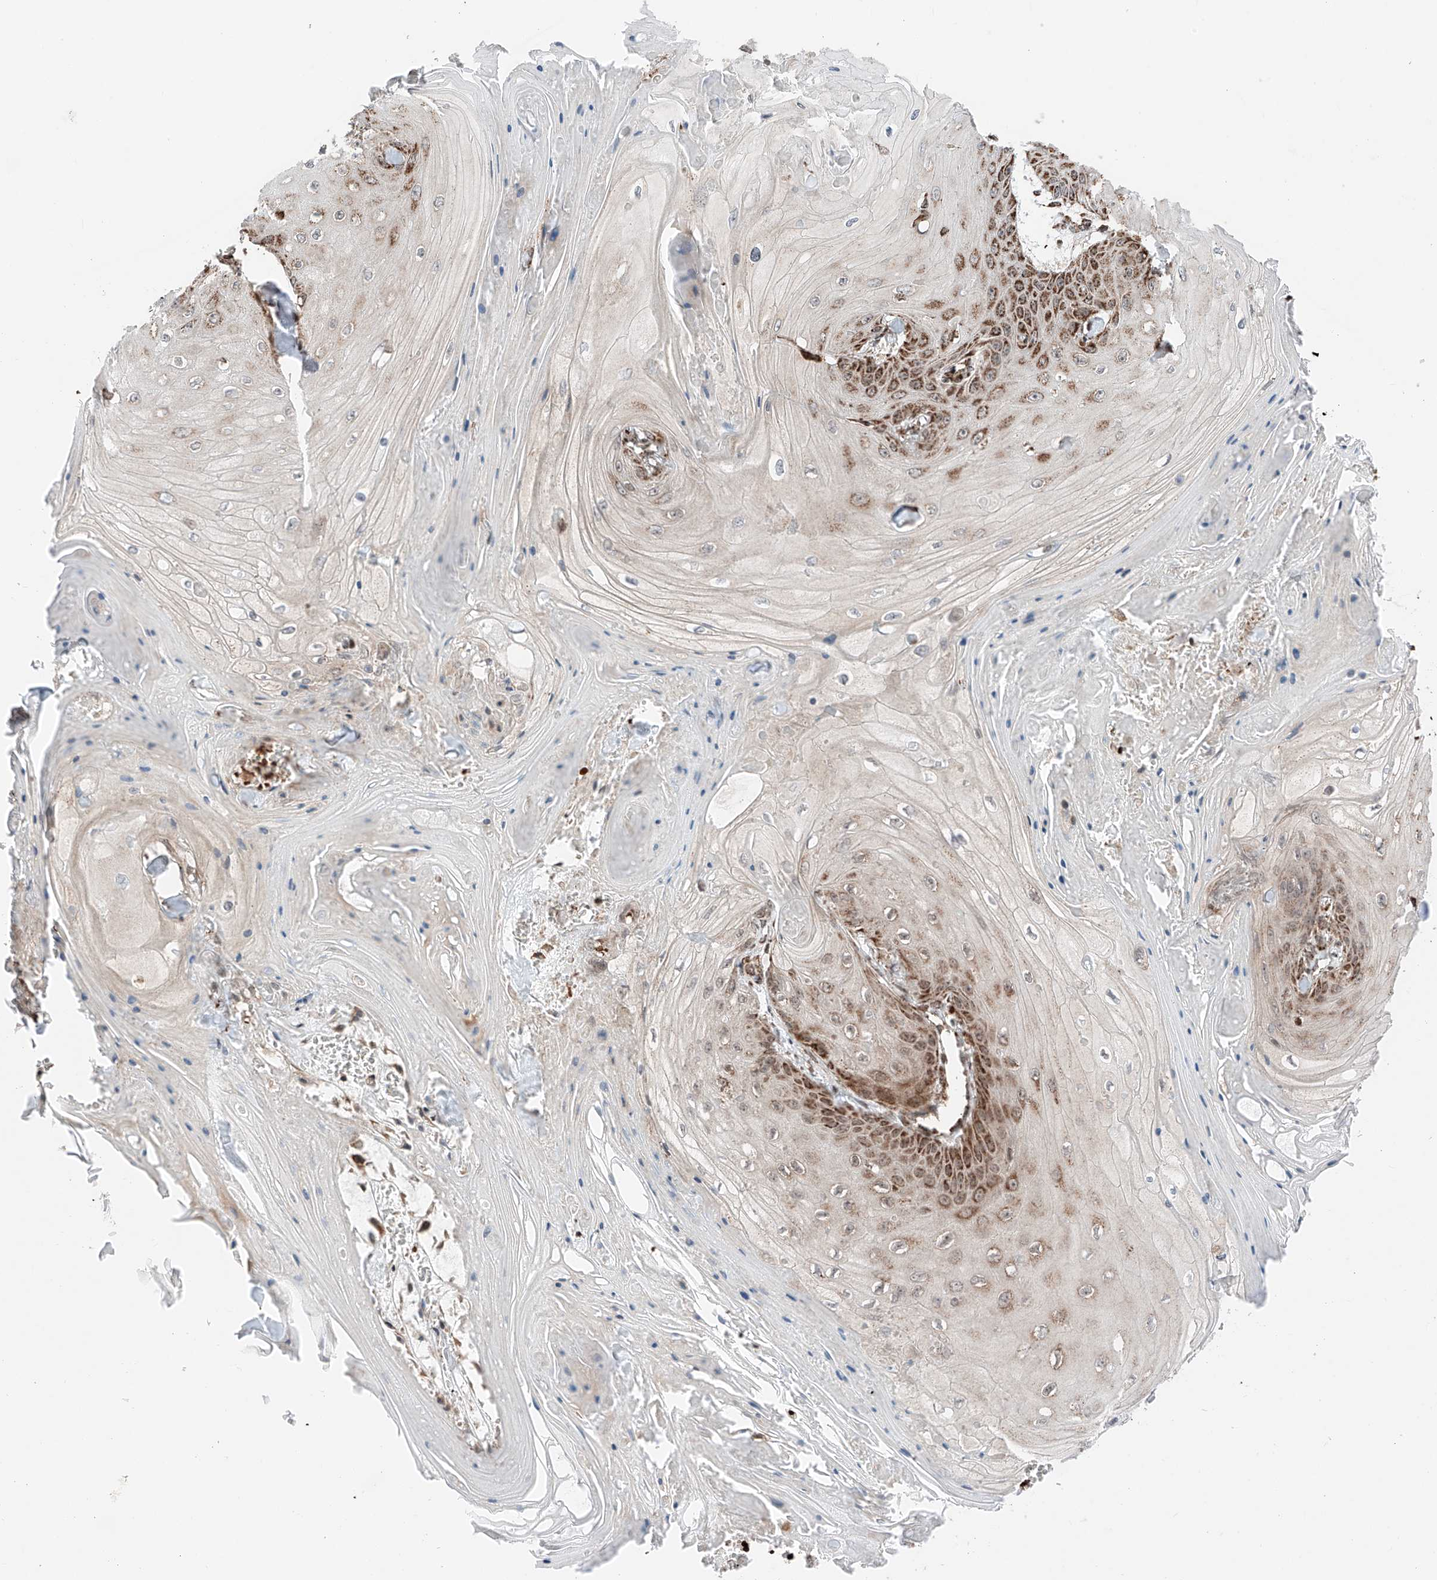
{"staining": {"intensity": "strong", "quantity": "25%-75%", "location": "cytoplasmic/membranous"}, "tissue": "skin cancer", "cell_type": "Tumor cells", "image_type": "cancer", "snomed": [{"axis": "morphology", "description": "Squamous cell carcinoma, NOS"}, {"axis": "topography", "description": "Skin"}], "caption": "DAB immunohistochemical staining of skin squamous cell carcinoma reveals strong cytoplasmic/membranous protein positivity in about 25%-75% of tumor cells.", "gene": "ZSCAN29", "patient": {"sex": "male", "age": 74}}